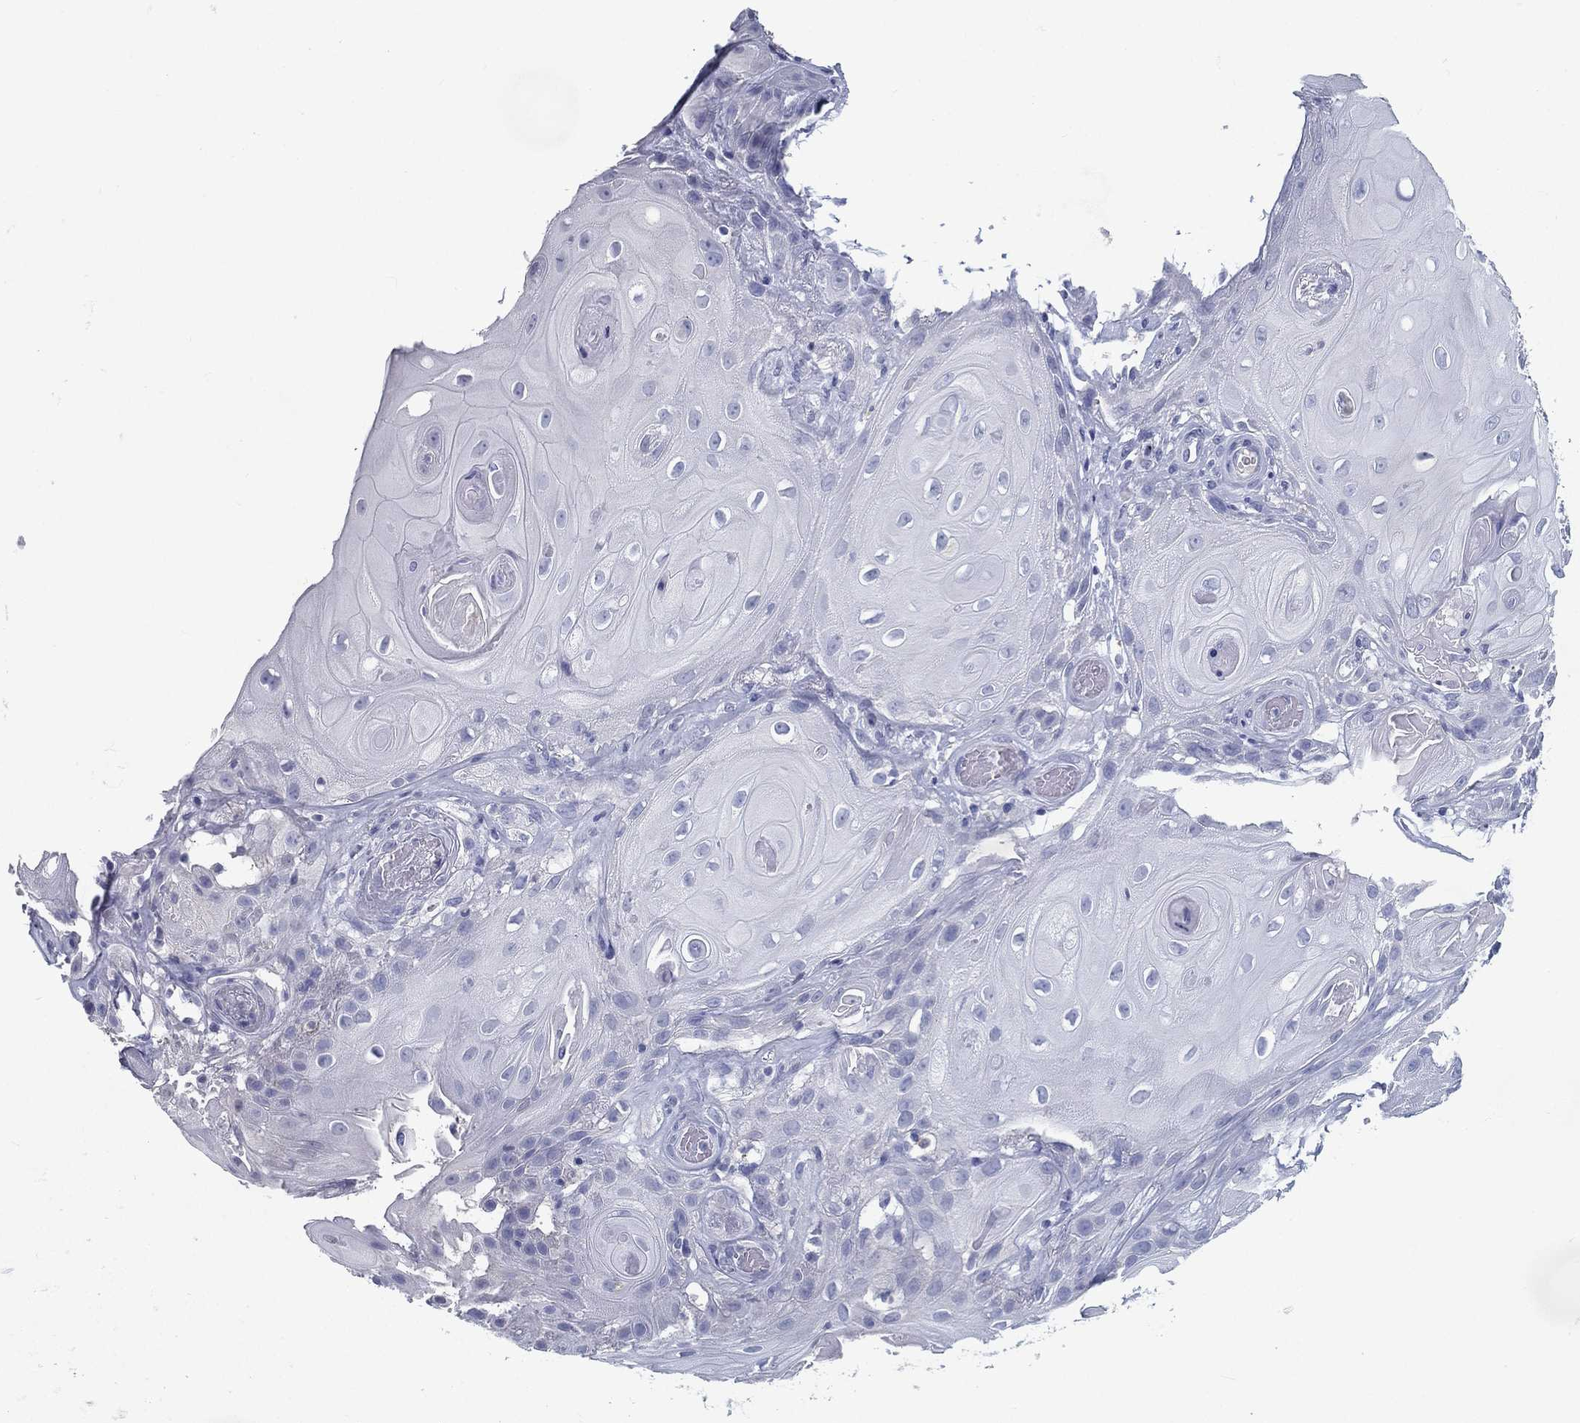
{"staining": {"intensity": "negative", "quantity": "none", "location": "none"}, "tissue": "skin cancer", "cell_type": "Tumor cells", "image_type": "cancer", "snomed": [{"axis": "morphology", "description": "Squamous cell carcinoma, NOS"}, {"axis": "topography", "description": "Skin"}], "caption": "Skin cancer (squamous cell carcinoma) stained for a protein using immunohistochemistry exhibits no expression tumor cells.", "gene": "RGS13", "patient": {"sex": "male", "age": 62}}